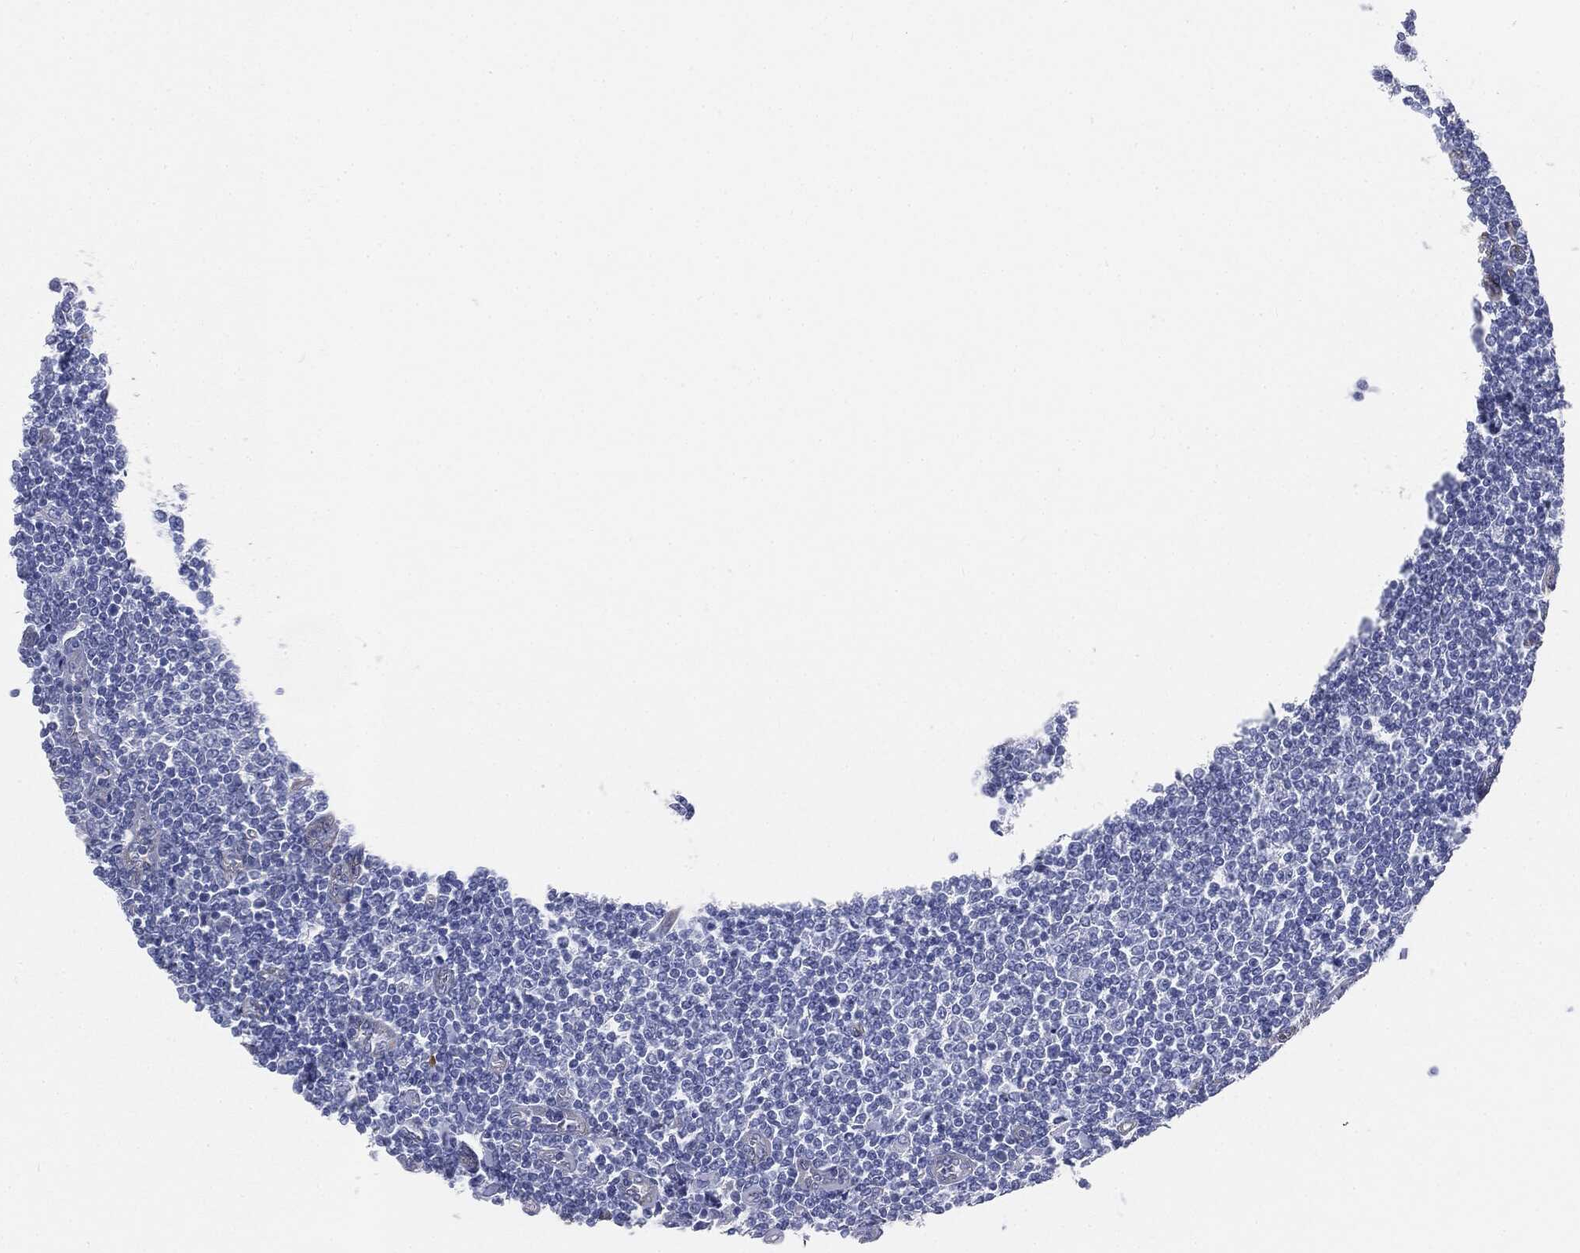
{"staining": {"intensity": "negative", "quantity": "none", "location": "none"}, "tissue": "lymphoma", "cell_type": "Tumor cells", "image_type": "cancer", "snomed": [{"axis": "morphology", "description": "Malignant lymphoma, non-Hodgkin's type, Low grade"}, {"axis": "topography", "description": "Lymph node"}], "caption": "The histopathology image reveals no significant staining in tumor cells of lymphoma. The staining was performed using DAB to visualize the protein expression in brown, while the nuclei were stained in blue with hematoxylin (Magnification: 20x).", "gene": "MUC5AC", "patient": {"sex": "male", "age": 52}}